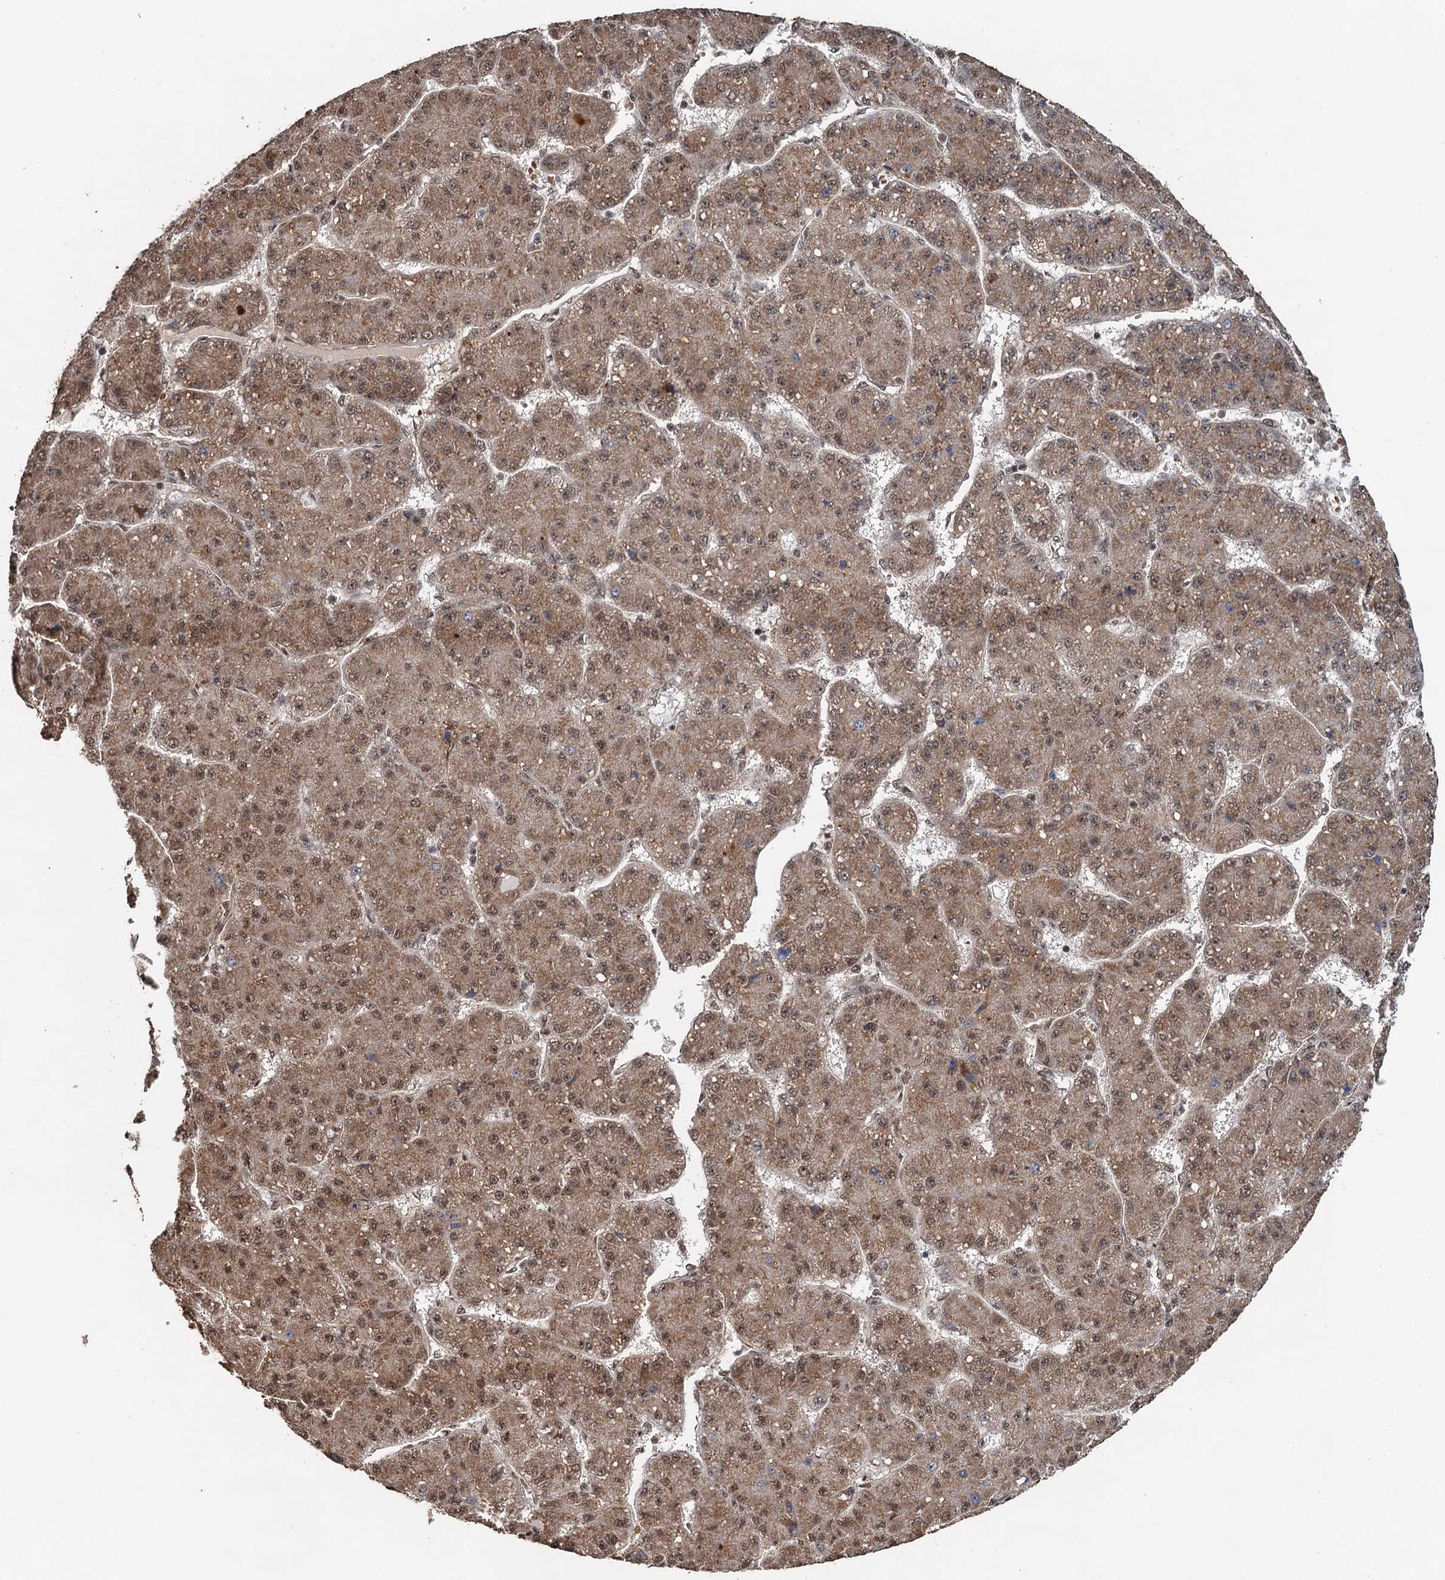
{"staining": {"intensity": "moderate", "quantity": ">75%", "location": "cytoplasmic/membranous,nuclear"}, "tissue": "liver cancer", "cell_type": "Tumor cells", "image_type": "cancer", "snomed": [{"axis": "morphology", "description": "Carcinoma, Hepatocellular, NOS"}, {"axis": "topography", "description": "Liver"}], "caption": "Liver cancer (hepatocellular carcinoma) tissue exhibits moderate cytoplasmic/membranous and nuclear staining in about >75% of tumor cells, visualized by immunohistochemistry. The staining was performed using DAB, with brown indicating positive protein expression. Nuclei are stained blue with hematoxylin.", "gene": "REP15", "patient": {"sex": "male", "age": 67}}